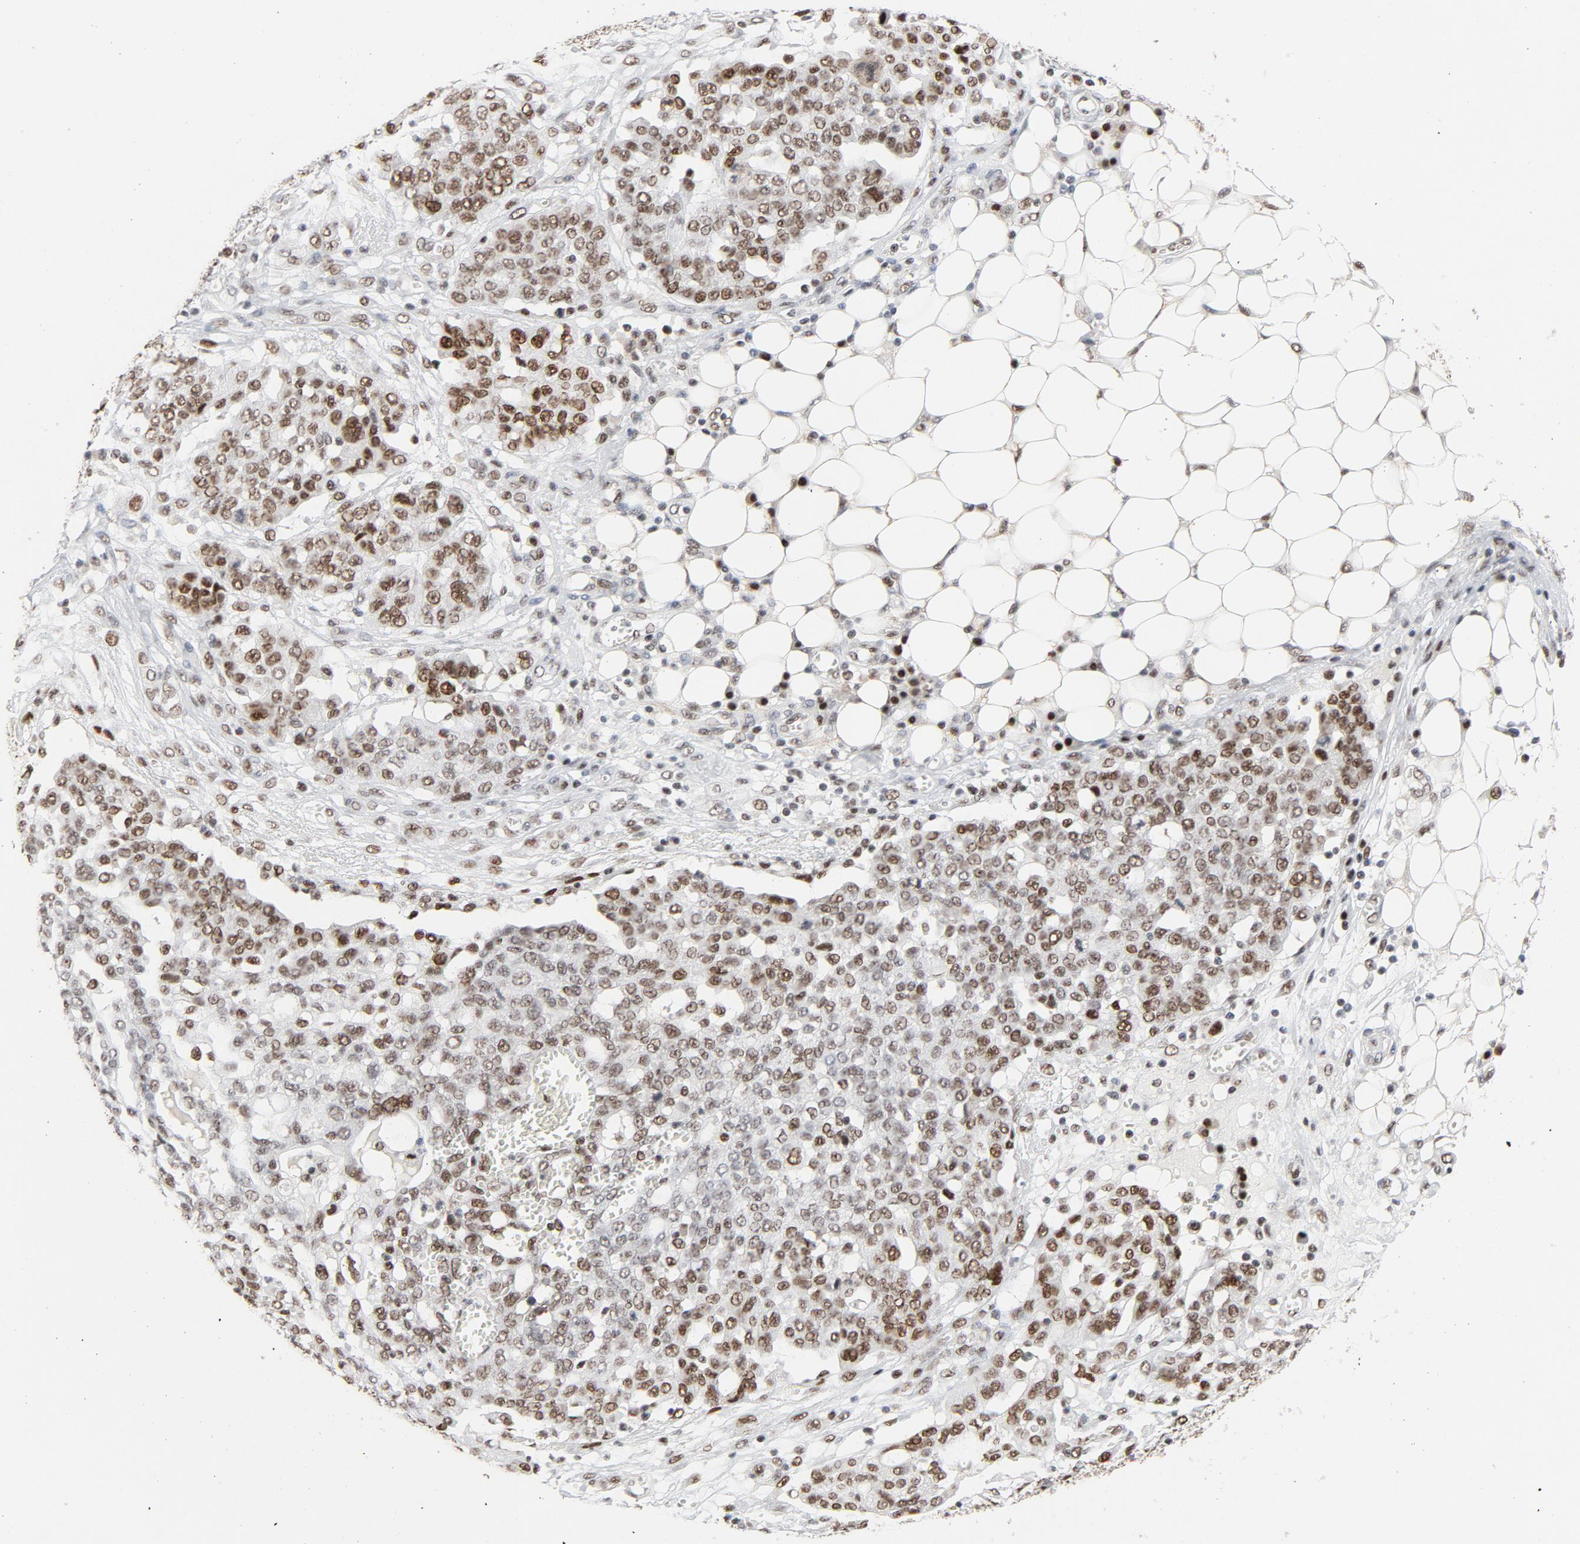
{"staining": {"intensity": "moderate", "quantity": "25%-75%", "location": "nuclear"}, "tissue": "ovarian cancer", "cell_type": "Tumor cells", "image_type": "cancer", "snomed": [{"axis": "morphology", "description": "Cystadenocarcinoma, serous, NOS"}, {"axis": "topography", "description": "Soft tissue"}, {"axis": "topography", "description": "Ovary"}], "caption": "Immunohistochemistry (IHC) of human ovarian serous cystadenocarcinoma exhibits medium levels of moderate nuclear positivity in approximately 25%-75% of tumor cells.", "gene": "JMJD6", "patient": {"sex": "female", "age": 57}}